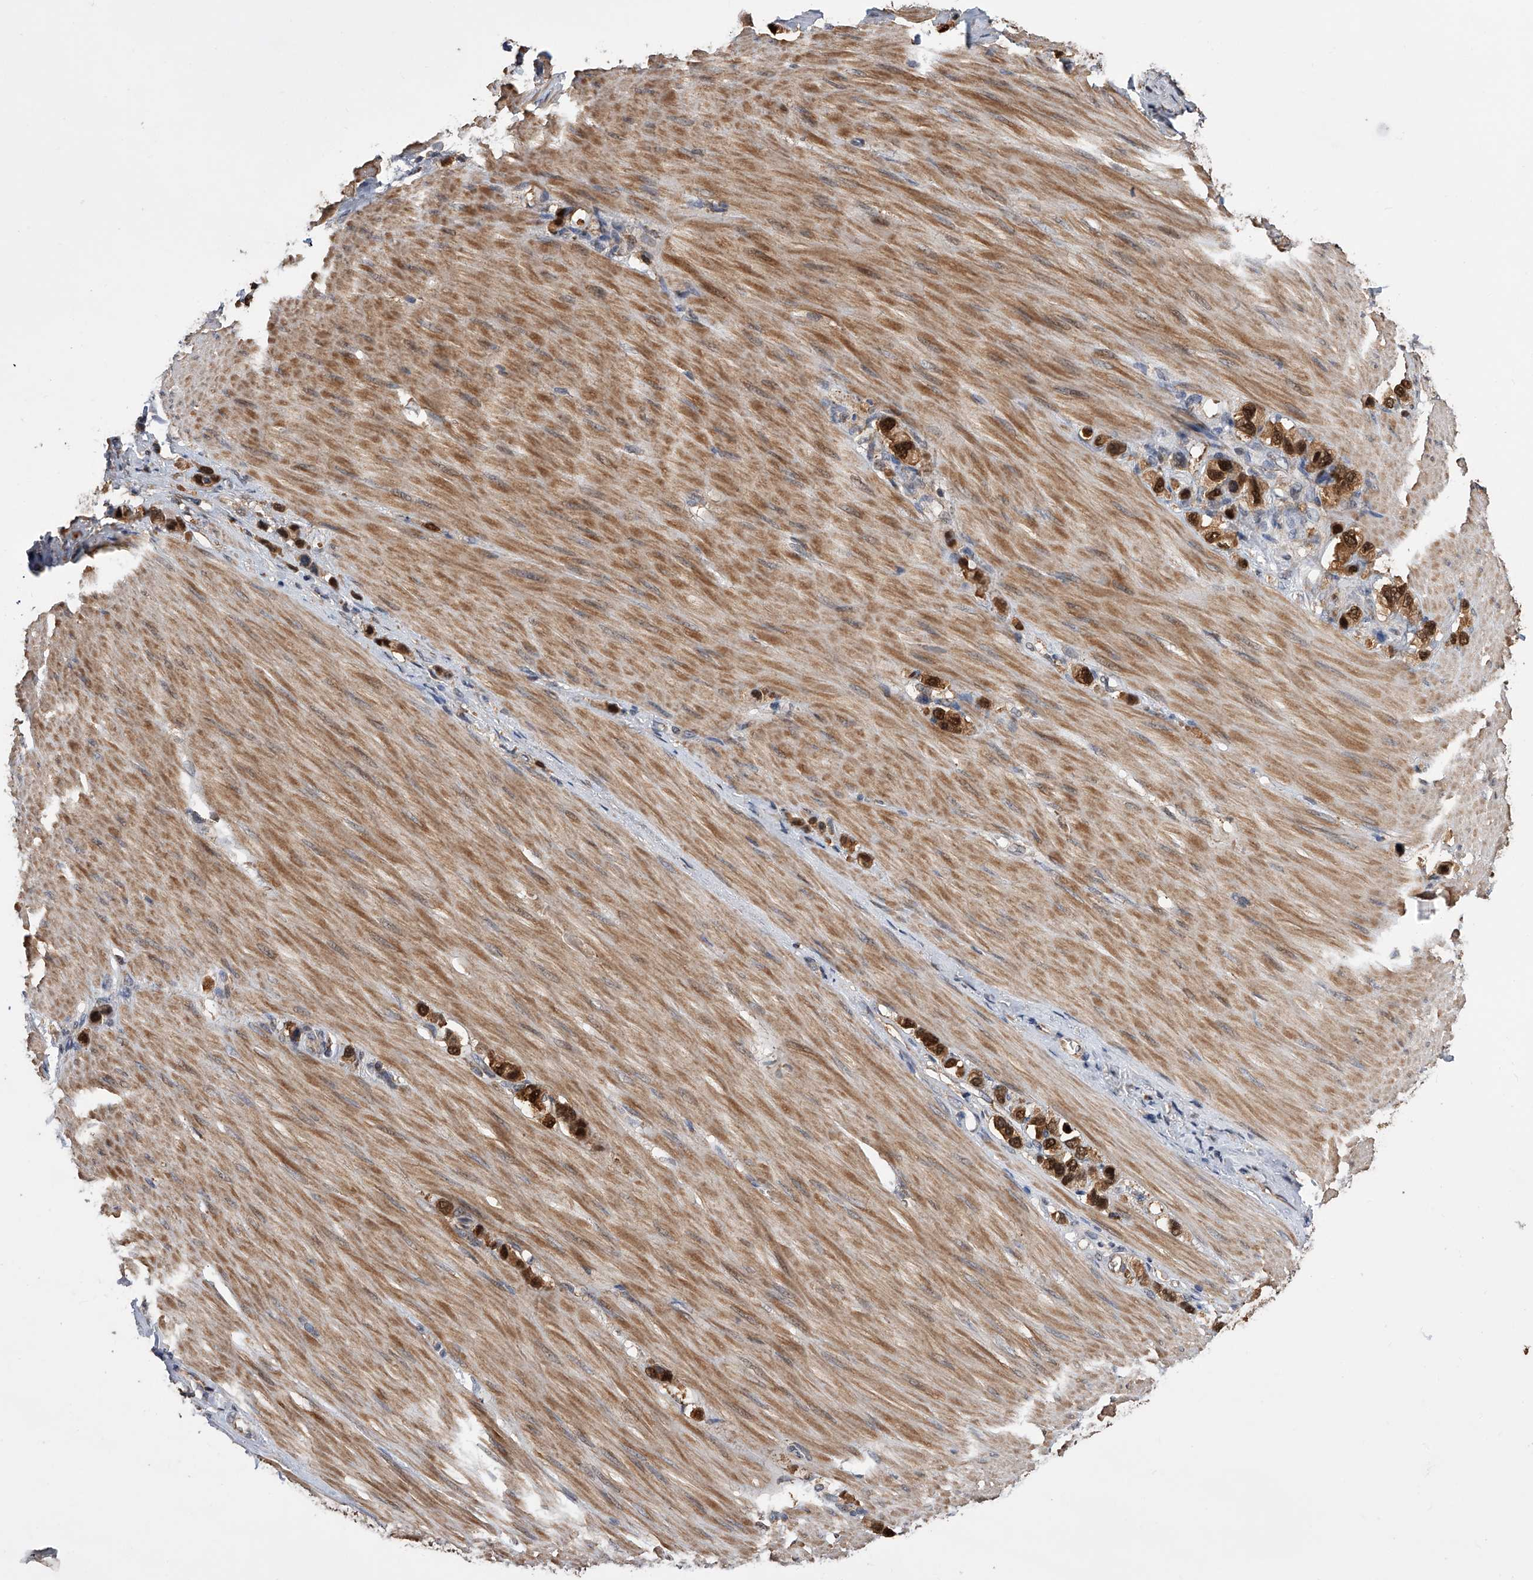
{"staining": {"intensity": "strong", "quantity": ">75%", "location": "cytoplasmic/membranous,nuclear"}, "tissue": "stomach cancer", "cell_type": "Tumor cells", "image_type": "cancer", "snomed": [{"axis": "morphology", "description": "Adenocarcinoma, NOS"}, {"axis": "topography", "description": "Stomach"}], "caption": "Stomach cancer stained with a protein marker demonstrates strong staining in tumor cells.", "gene": "GMDS", "patient": {"sex": "female", "age": 65}}